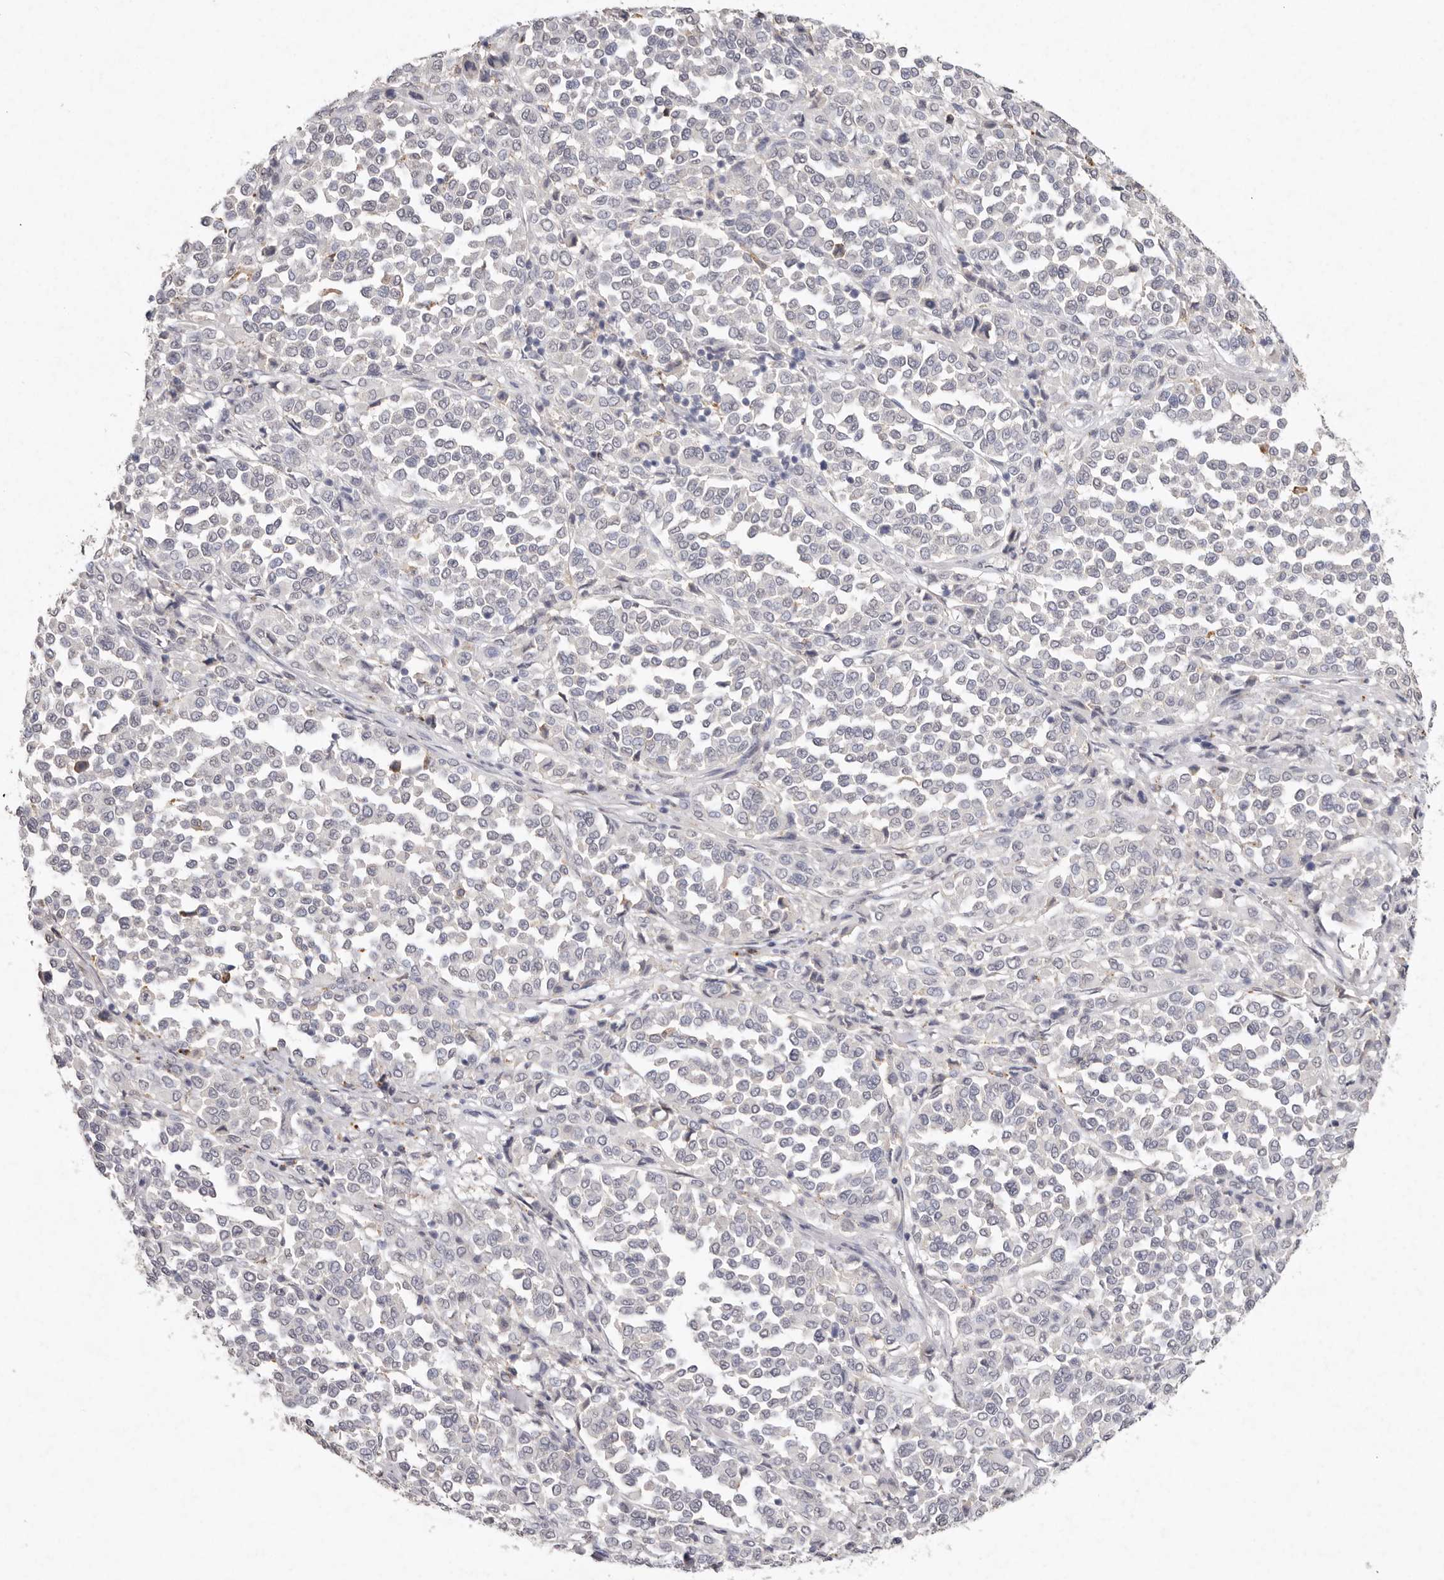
{"staining": {"intensity": "negative", "quantity": "none", "location": "none"}, "tissue": "melanoma", "cell_type": "Tumor cells", "image_type": "cancer", "snomed": [{"axis": "morphology", "description": "Malignant melanoma, Metastatic site"}, {"axis": "topography", "description": "Pancreas"}], "caption": "Micrograph shows no protein staining in tumor cells of melanoma tissue. Nuclei are stained in blue.", "gene": "FAM185A", "patient": {"sex": "female", "age": 30}}